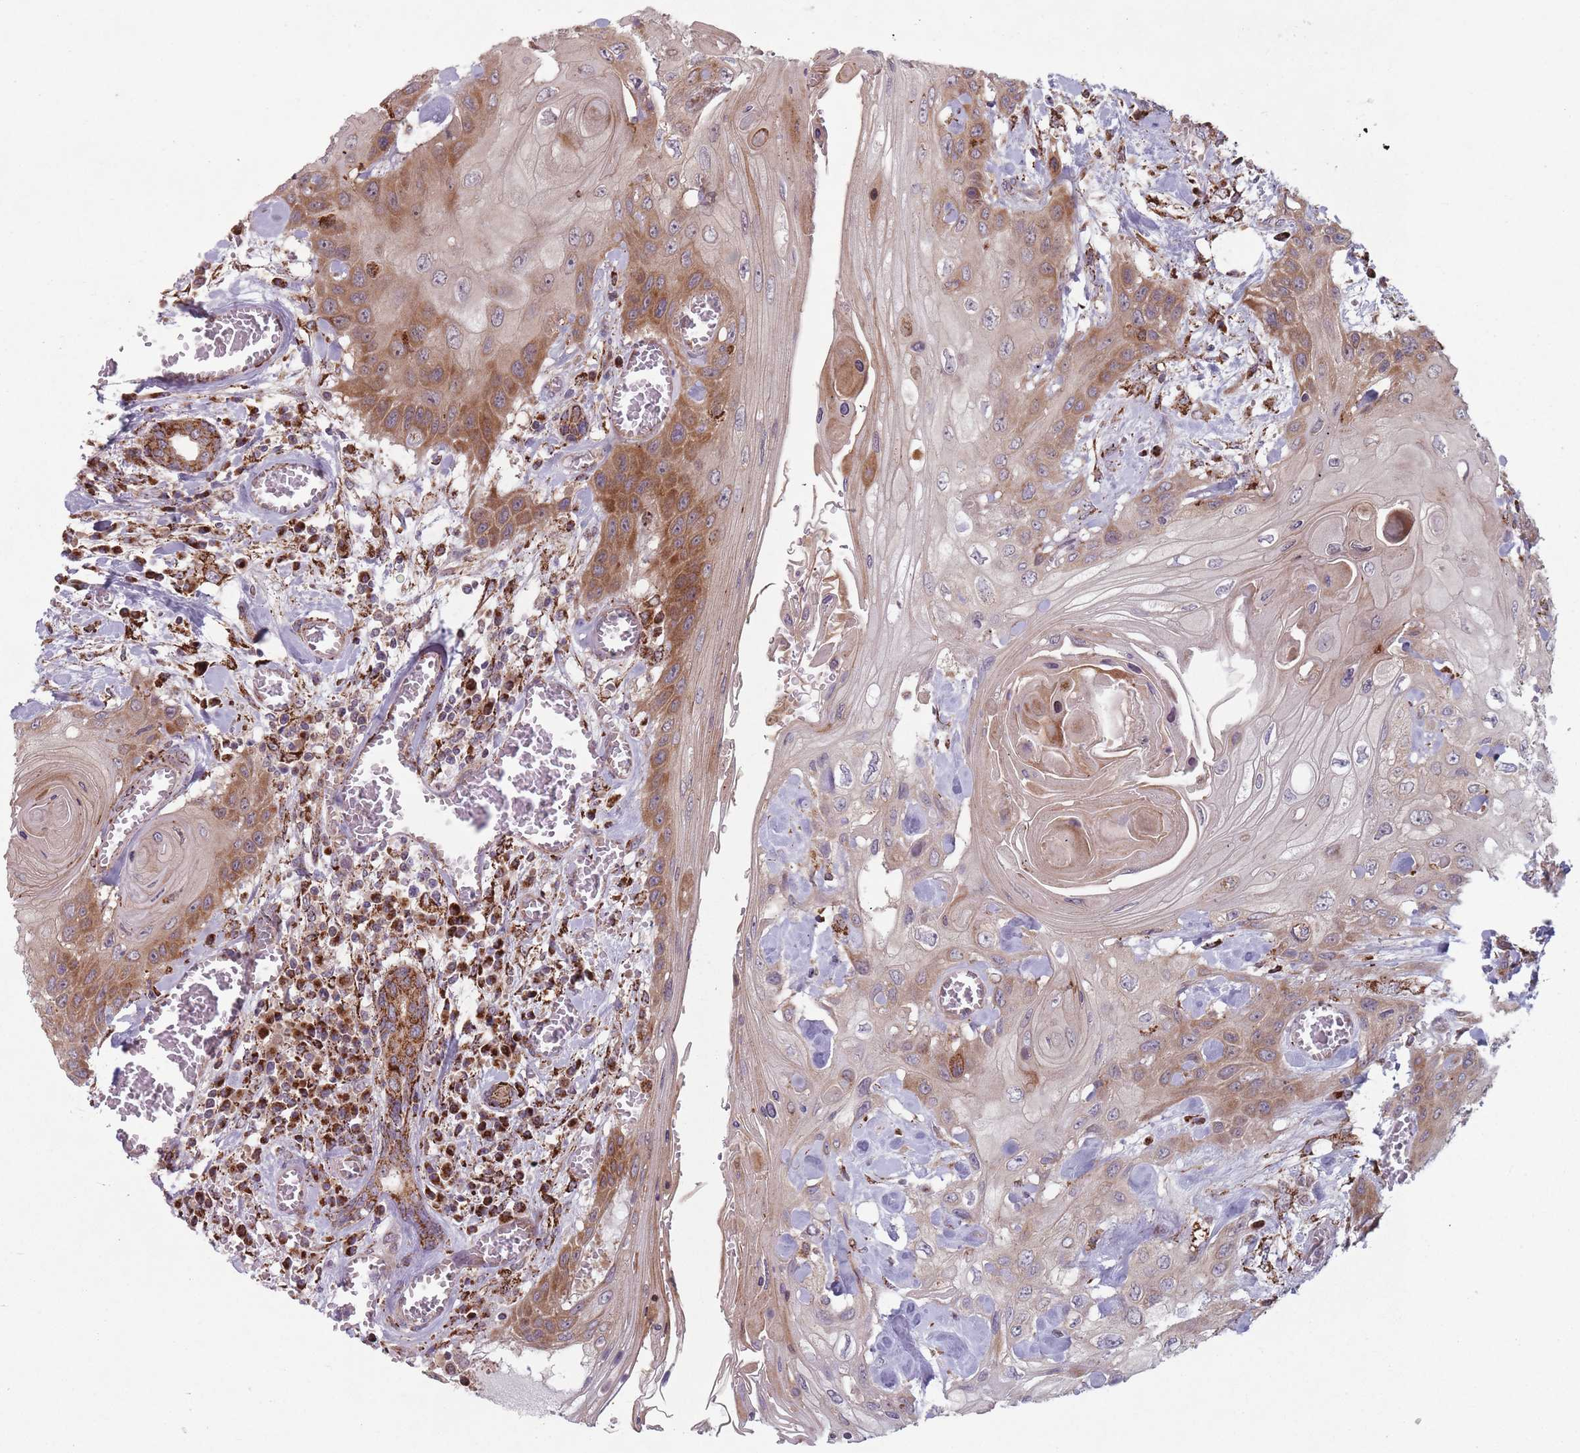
{"staining": {"intensity": "moderate", "quantity": ">75%", "location": "cytoplasmic/membranous"}, "tissue": "head and neck cancer", "cell_type": "Tumor cells", "image_type": "cancer", "snomed": [{"axis": "morphology", "description": "Squamous cell carcinoma, NOS"}, {"axis": "topography", "description": "Head-Neck"}], "caption": "Protein expression analysis of head and neck cancer displays moderate cytoplasmic/membranous positivity in approximately >75% of tumor cells.", "gene": "OR10Q1", "patient": {"sex": "female", "age": 43}}